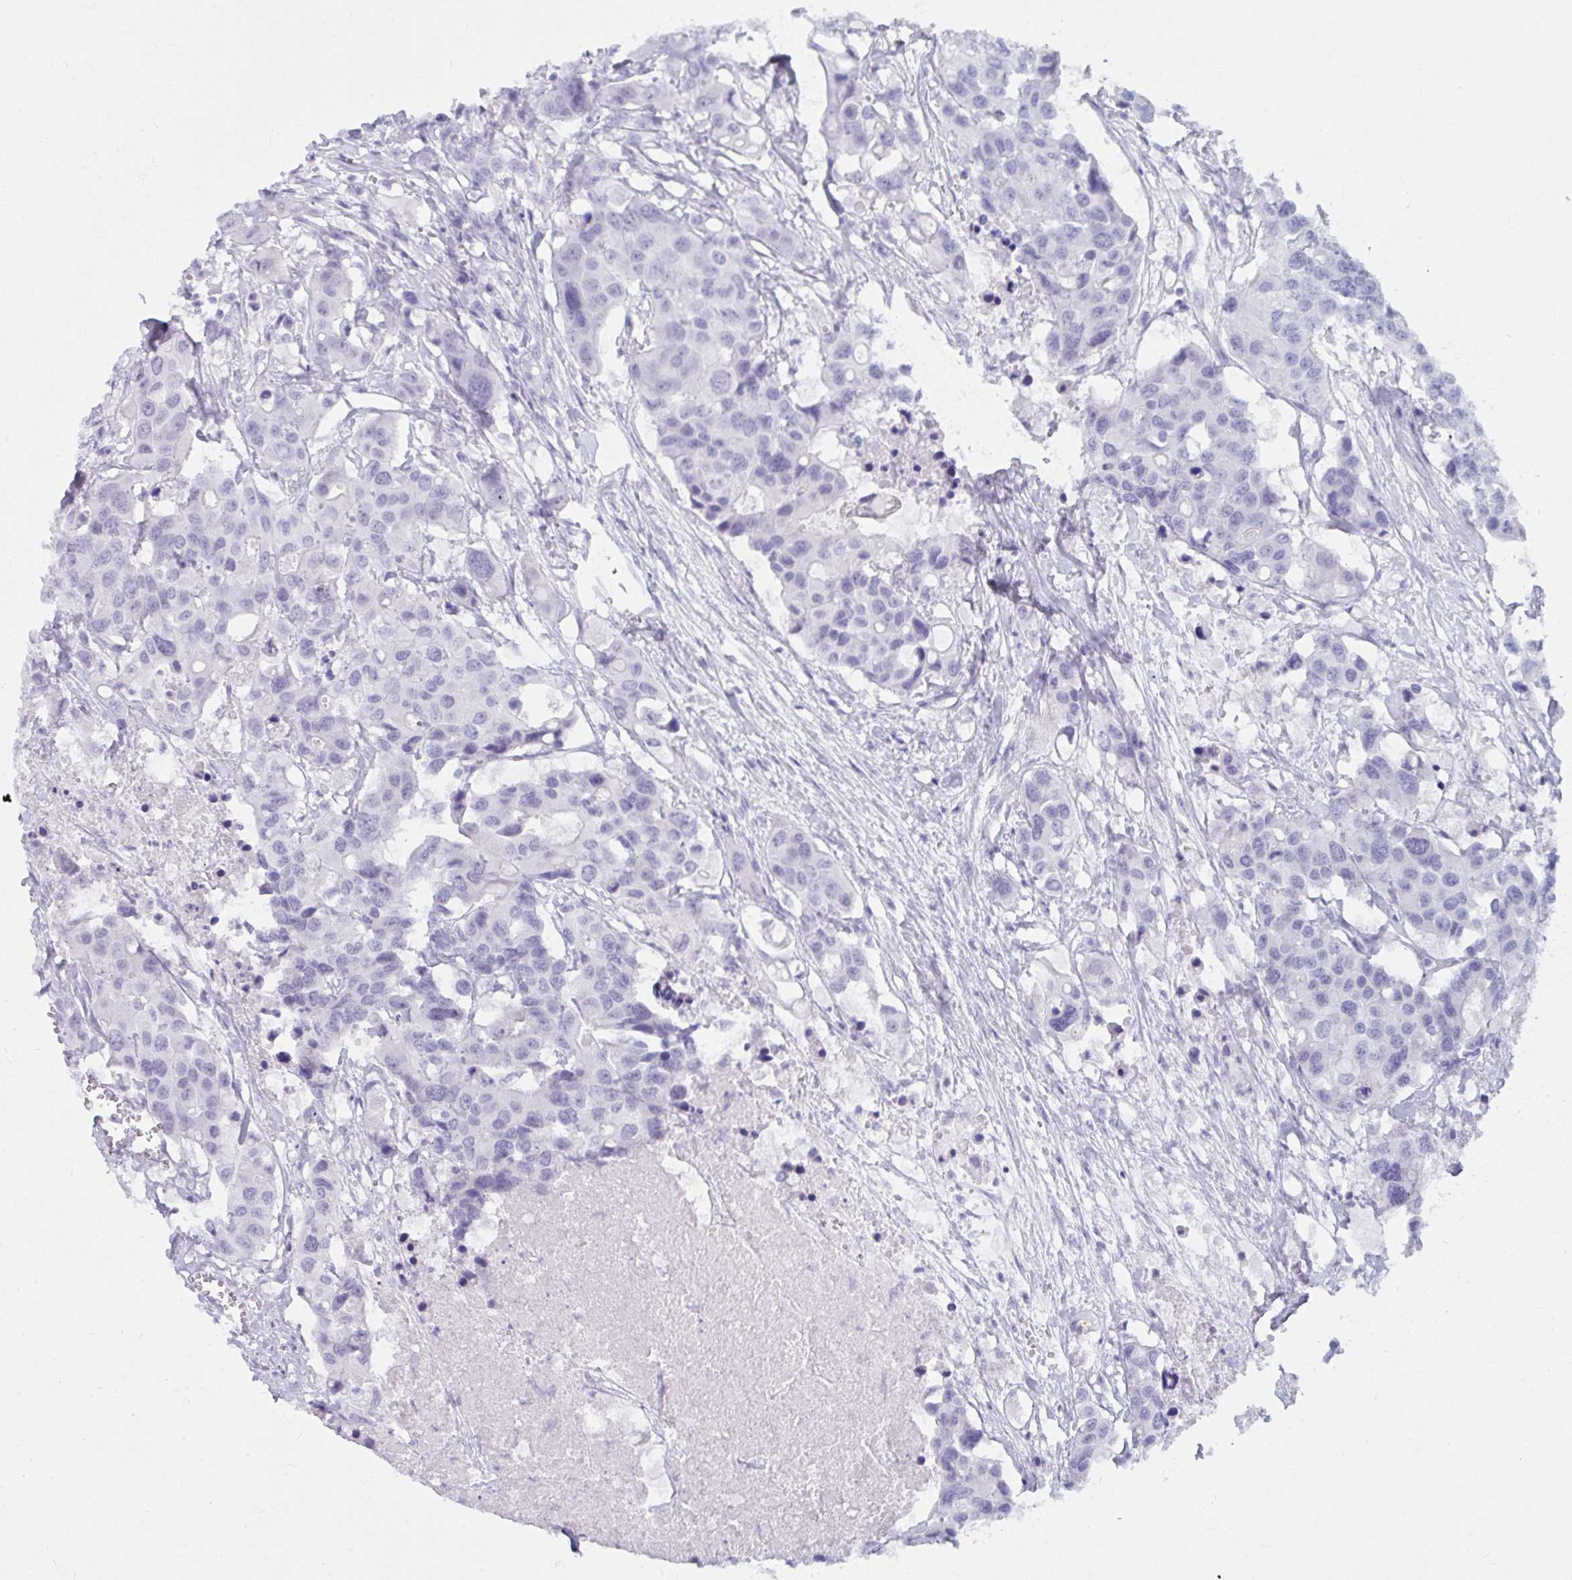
{"staining": {"intensity": "negative", "quantity": "none", "location": "none"}, "tissue": "colorectal cancer", "cell_type": "Tumor cells", "image_type": "cancer", "snomed": [{"axis": "morphology", "description": "Adenocarcinoma, NOS"}, {"axis": "topography", "description": "Colon"}], "caption": "High magnification brightfield microscopy of colorectal cancer stained with DAB (3,3'-diaminobenzidine) (brown) and counterstained with hematoxylin (blue): tumor cells show no significant positivity. Brightfield microscopy of immunohistochemistry (IHC) stained with DAB (3,3'-diaminobenzidine) (brown) and hematoxylin (blue), captured at high magnification.", "gene": "UGT3A2", "patient": {"sex": "male", "age": 77}}